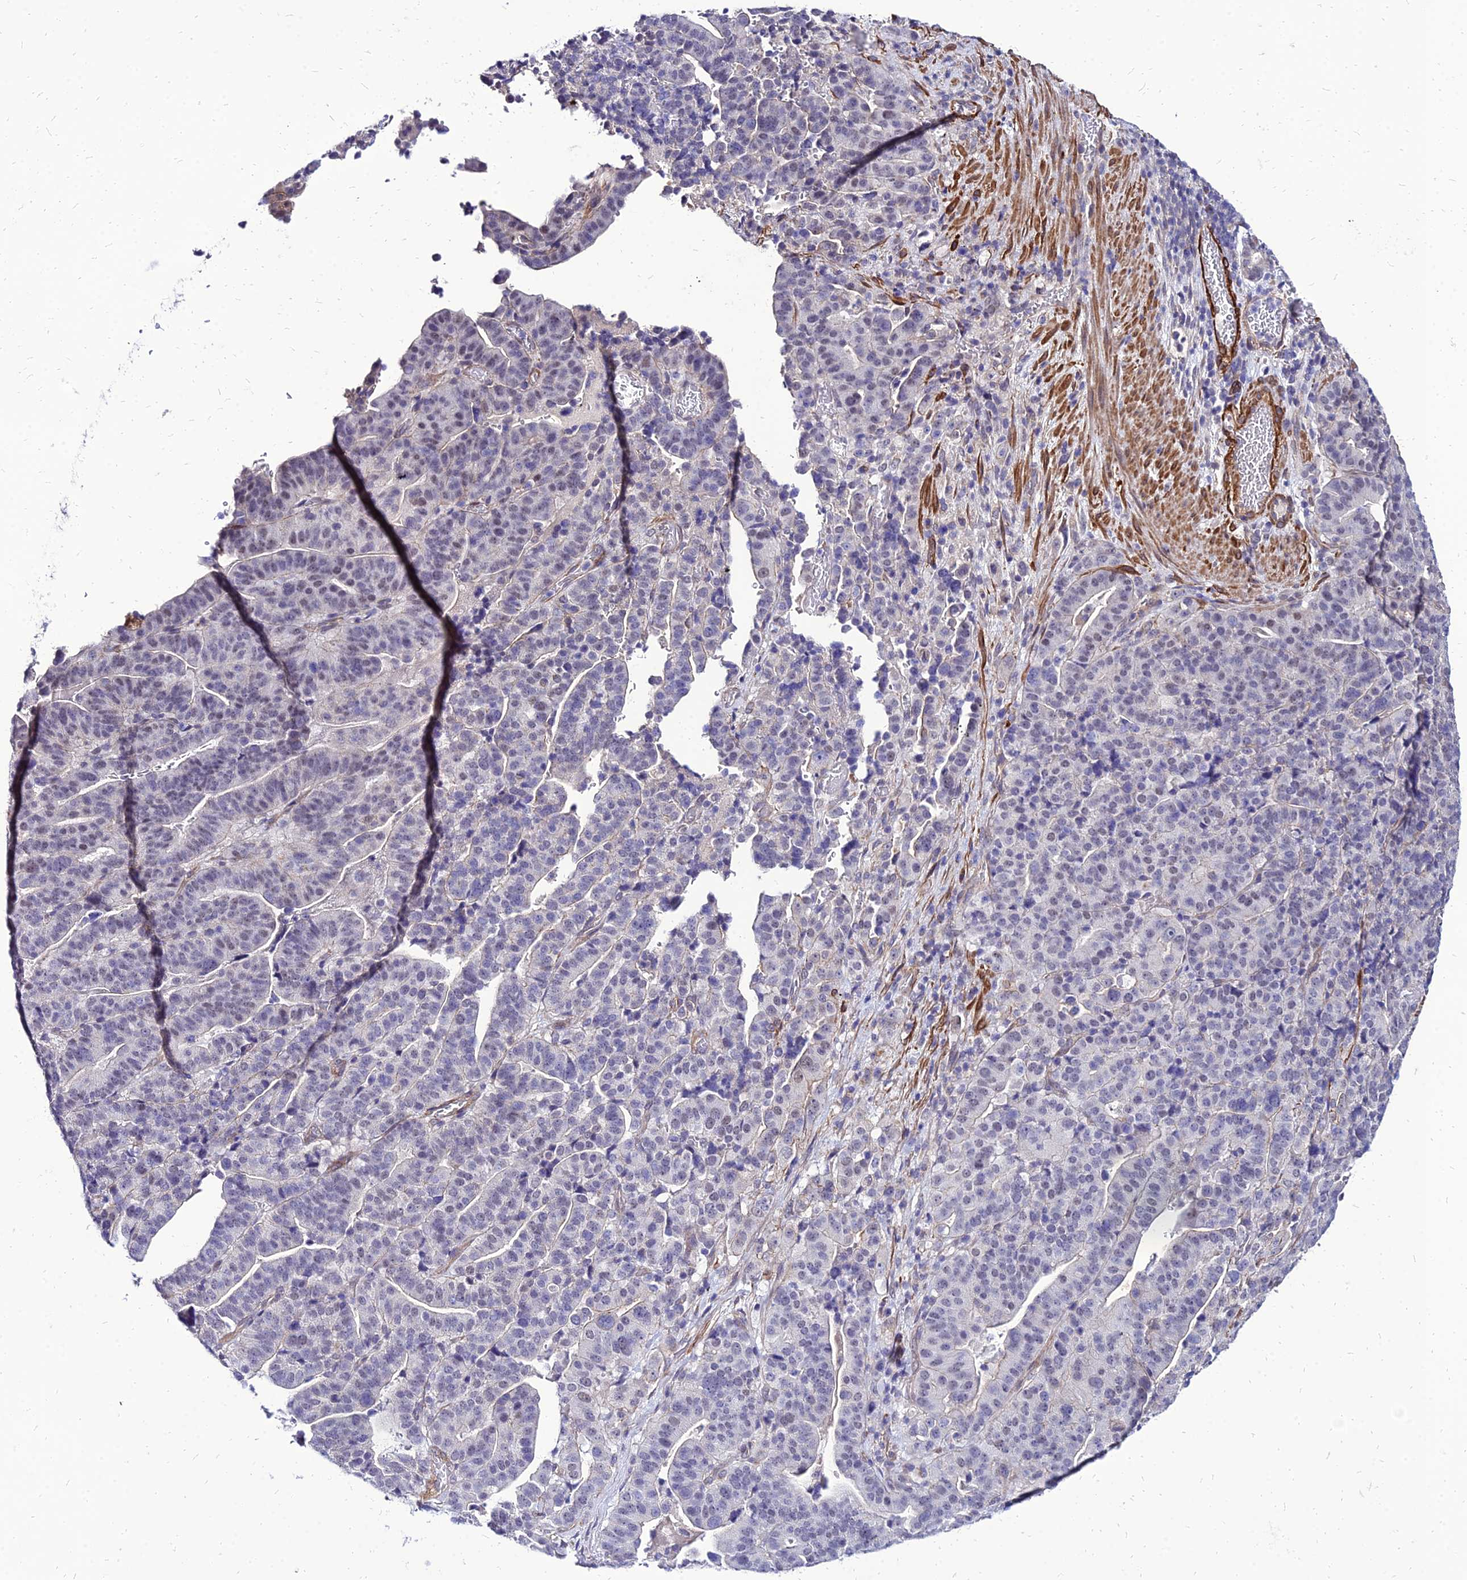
{"staining": {"intensity": "weak", "quantity": "<25%", "location": "nuclear"}, "tissue": "stomach cancer", "cell_type": "Tumor cells", "image_type": "cancer", "snomed": [{"axis": "morphology", "description": "Adenocarcinoma, NOS"}, {"axis": "topography", "description": "Stomach"}], "caption": "The micrograph demonstrates no significant expression in tumor cells of stomach cancer (adenocarcinoma). The staining was performed using DAB (3,3'-diaminobenzidine) to visualize the protein expression in brown, while the nuclei were stained in blue with hematoxylin (Magnification: 20x).", "gene": "YEATS2", "patient": {"sex": "male", "age": 48}}